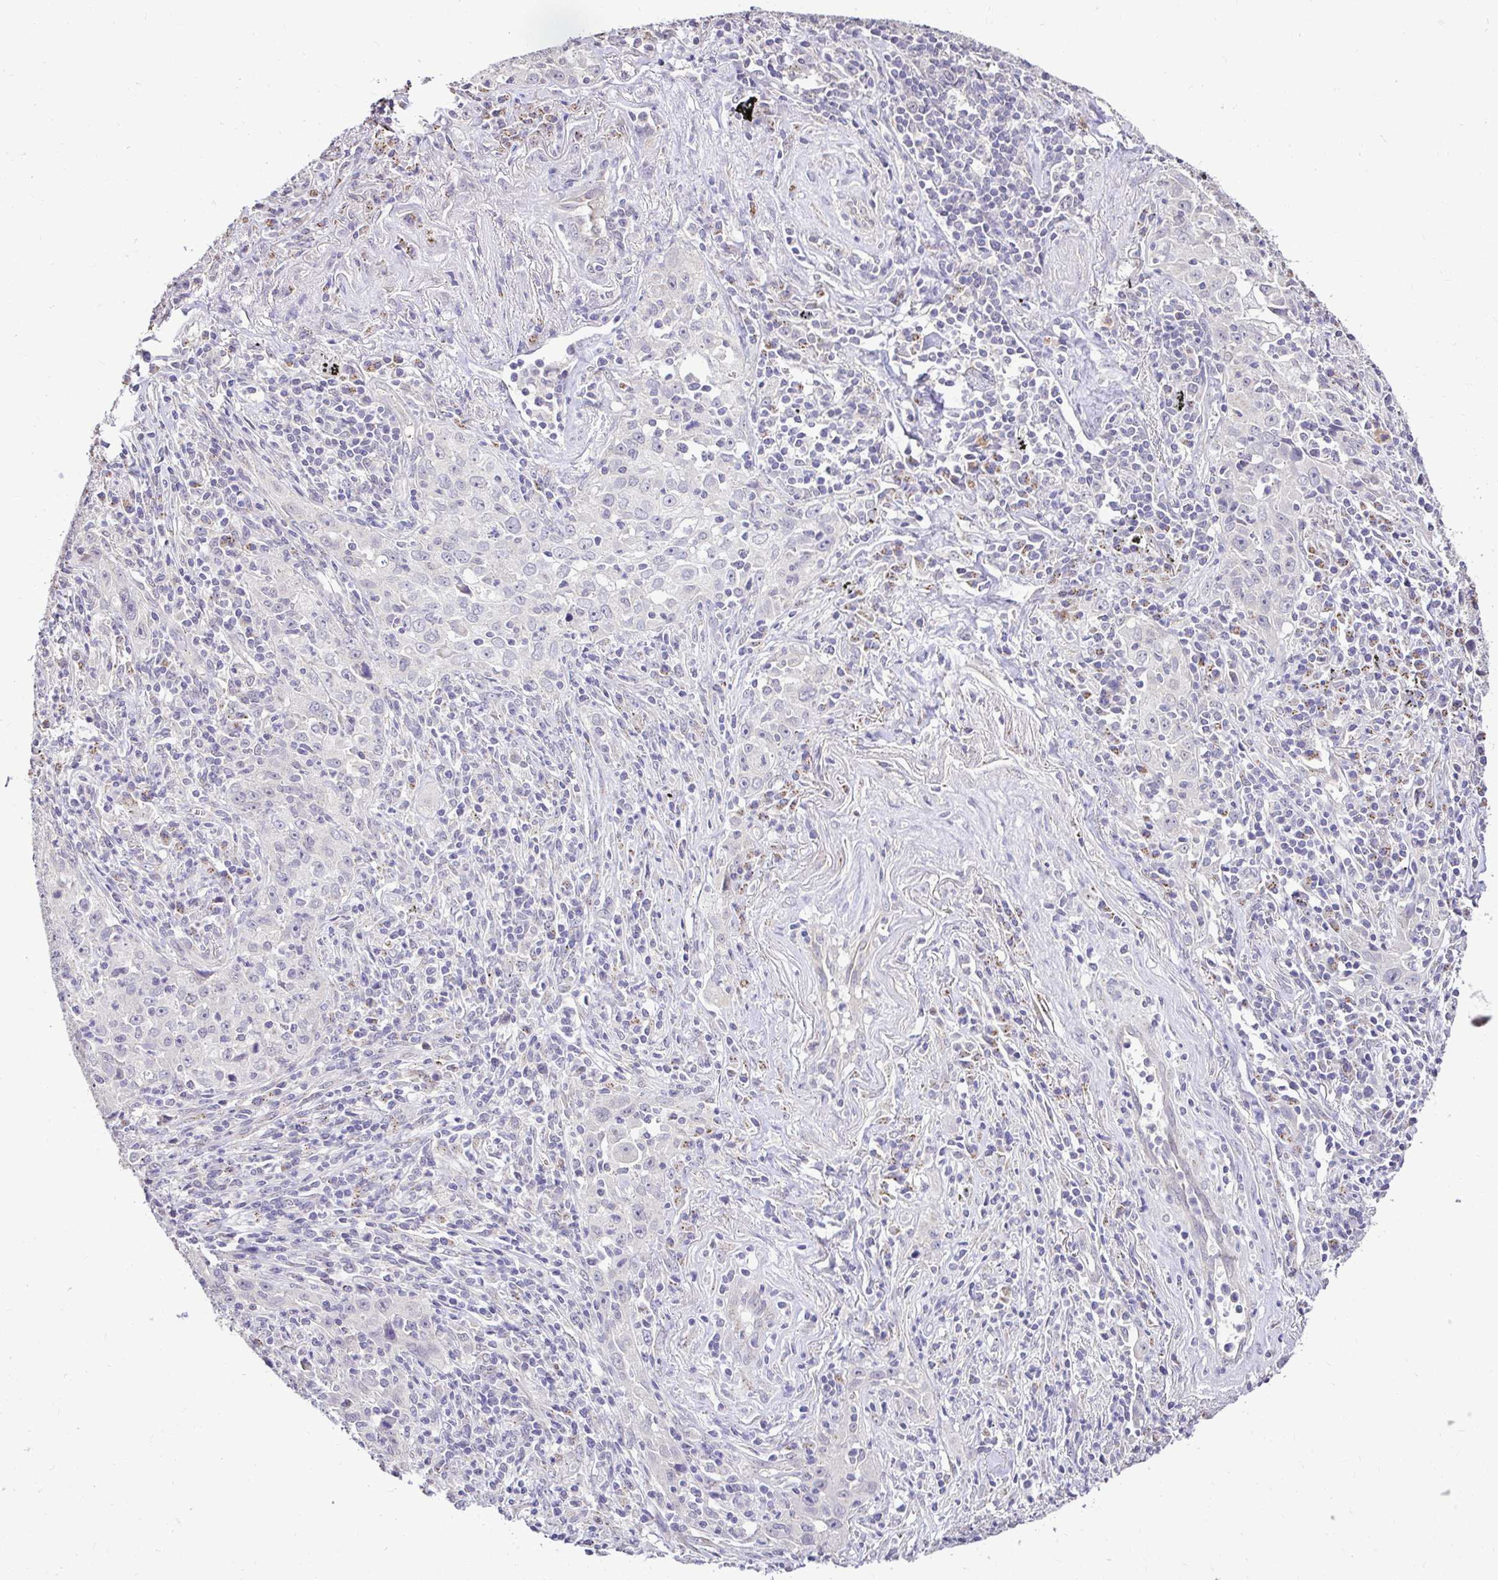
{"staining": {"intensity": "negative", "quantity": "none", "location": "none"}, "tissue": "lung cancer", "cell_type": "Tumor cells", "image_type": "cancer", "snomed": [{"axis": "morphology", "description": "Squamous cell carcinoma, NOS"}, {"axis": "topography", "description": "Lung"}], "caption": "Tumor cells are negative for protein expression in human squamous cell carcinoma (lung).", "gene": "KIAA1210", "patient": {"sex": "male", "age": 71}}